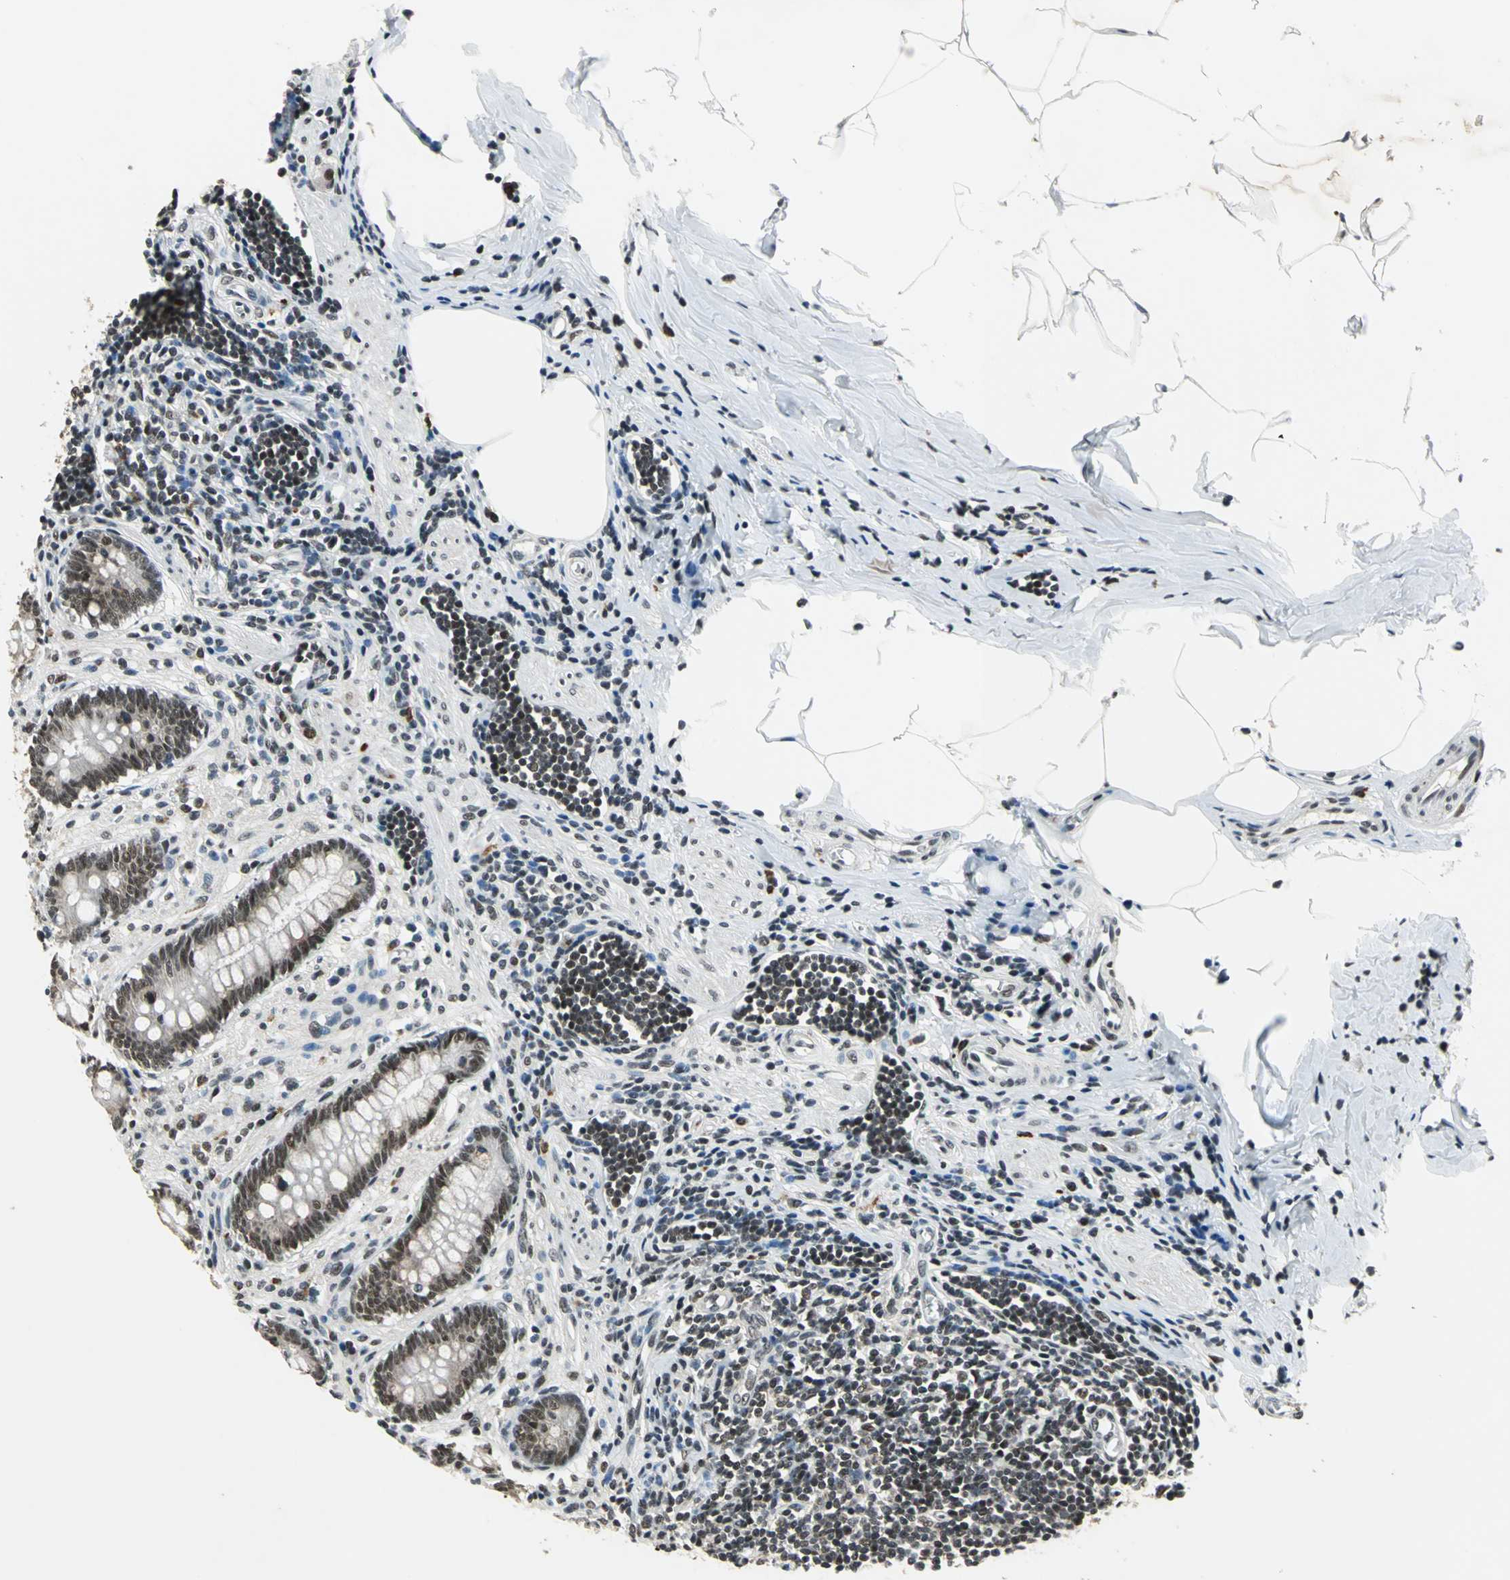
{"staining": {"intensity": "moderate", "quantity": ">75%", "location": "nuclear"}, "tissue": "appendix", "cell_type": "Glandular cells", "image_type": "normal", "snomed": [{"axis": "morphology", "description": "Normal tissue, NOS"}, {"axis": "topography", "description": "Appendix"}], "caption": "A photomicrograph showing moderate nuclear positivity in approximately >75% of glandular cells in benign appendix, as visualized by brown immunohistochemical staining.", "gene": "BCLAF1", "patient": {"sex": "female", "age": 50}}